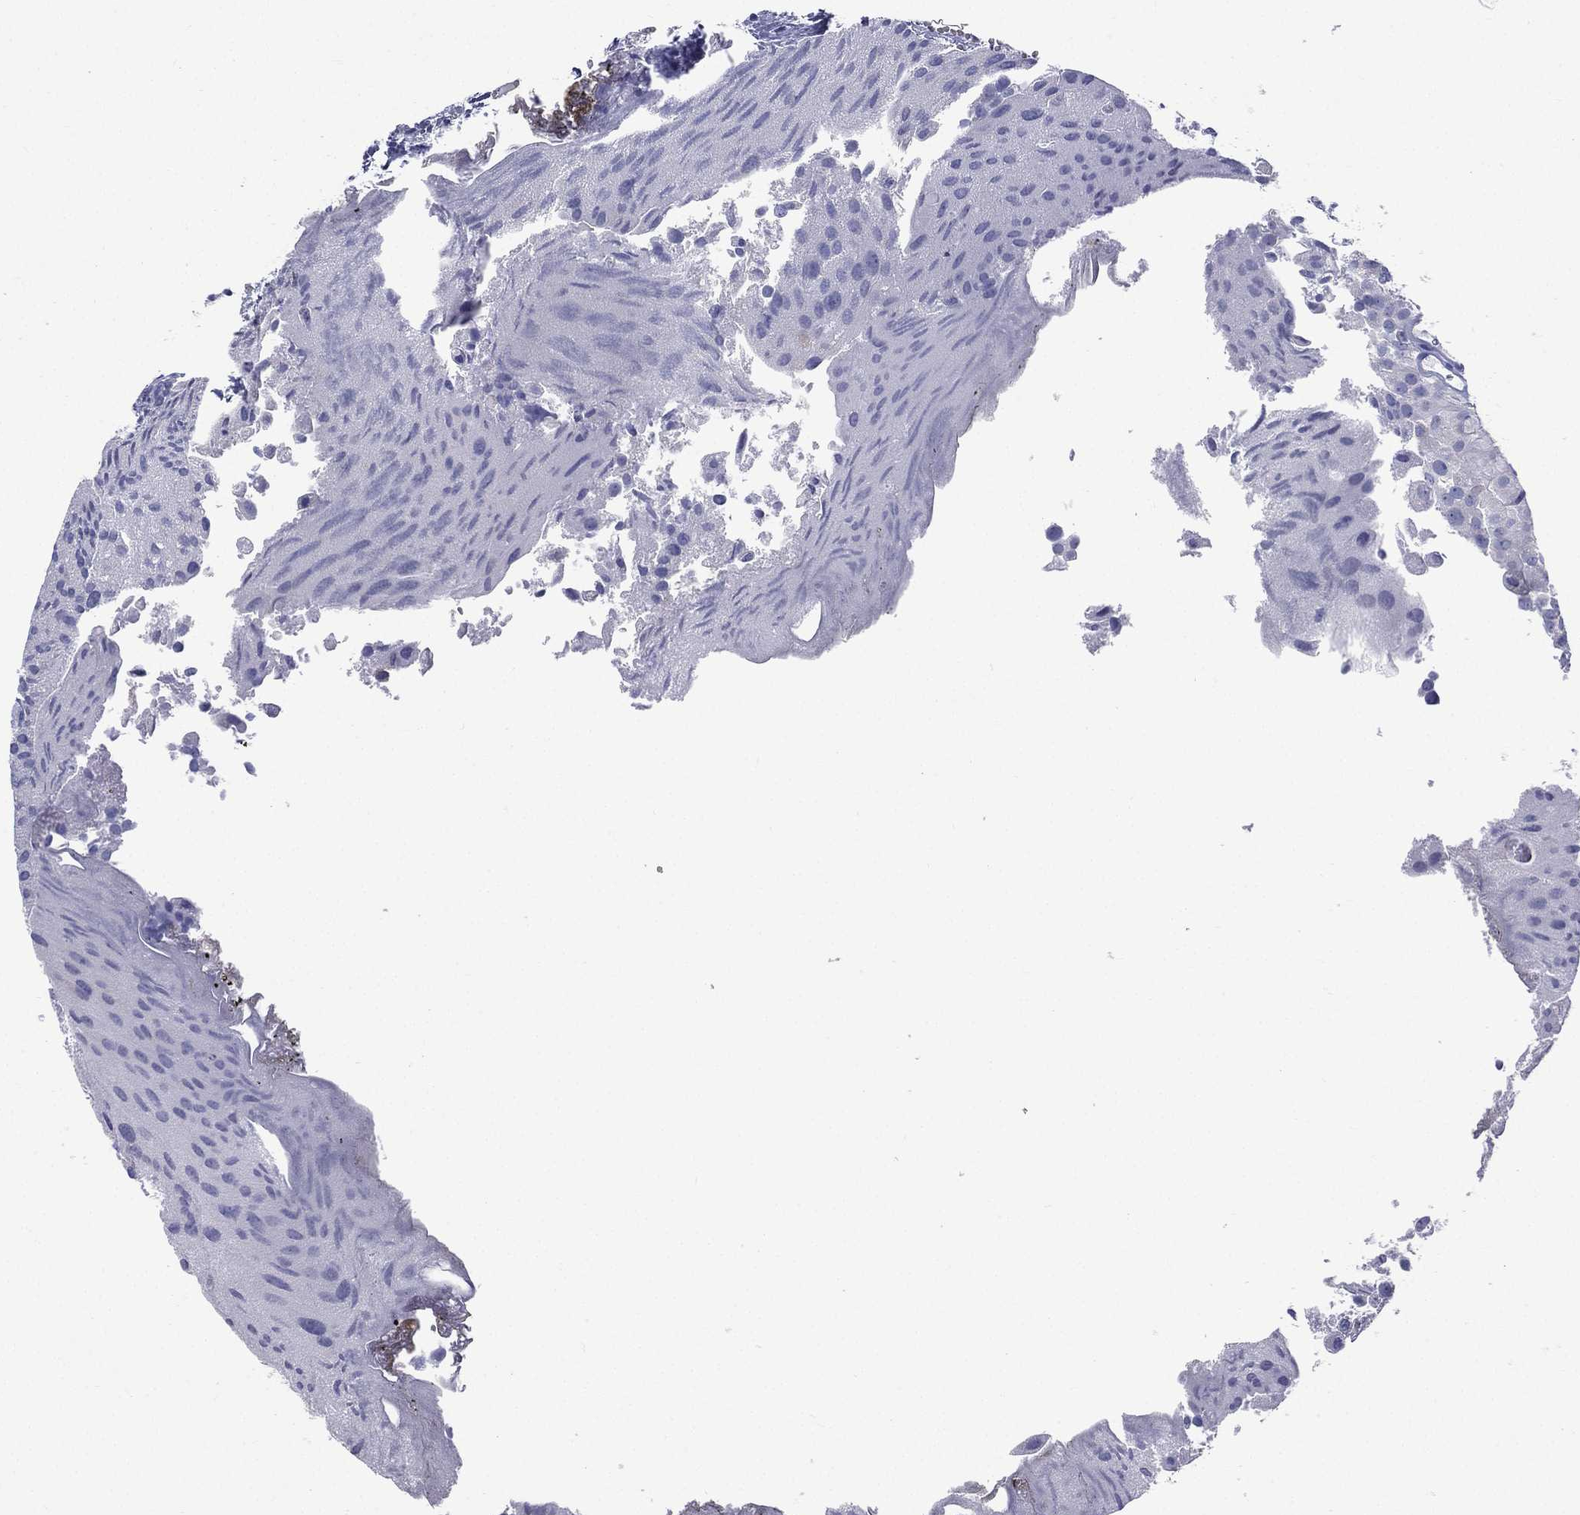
{"staining": {"intensity": "negative", "quantity": "none", "location": "none"}, "tissue": "urothelial cancer", "cell_type": "Tumor cells", "image_type": "cancer", "snomed": [{"axis": "morphology", "description": "Urothelial carcinoma, Low grade"}, {"axis": "topography", "description": "Urinary bladder"}], "caption": "The immunohistochemistry photomicrograph has no significant expression in tumor cells of urothelial cancer tissue. (Brightfield microscopy of DAB immunohistochemistry (IHC) at high magnification).", "gene": "CES2", "patient": {"sex": "female", "age": 78}}